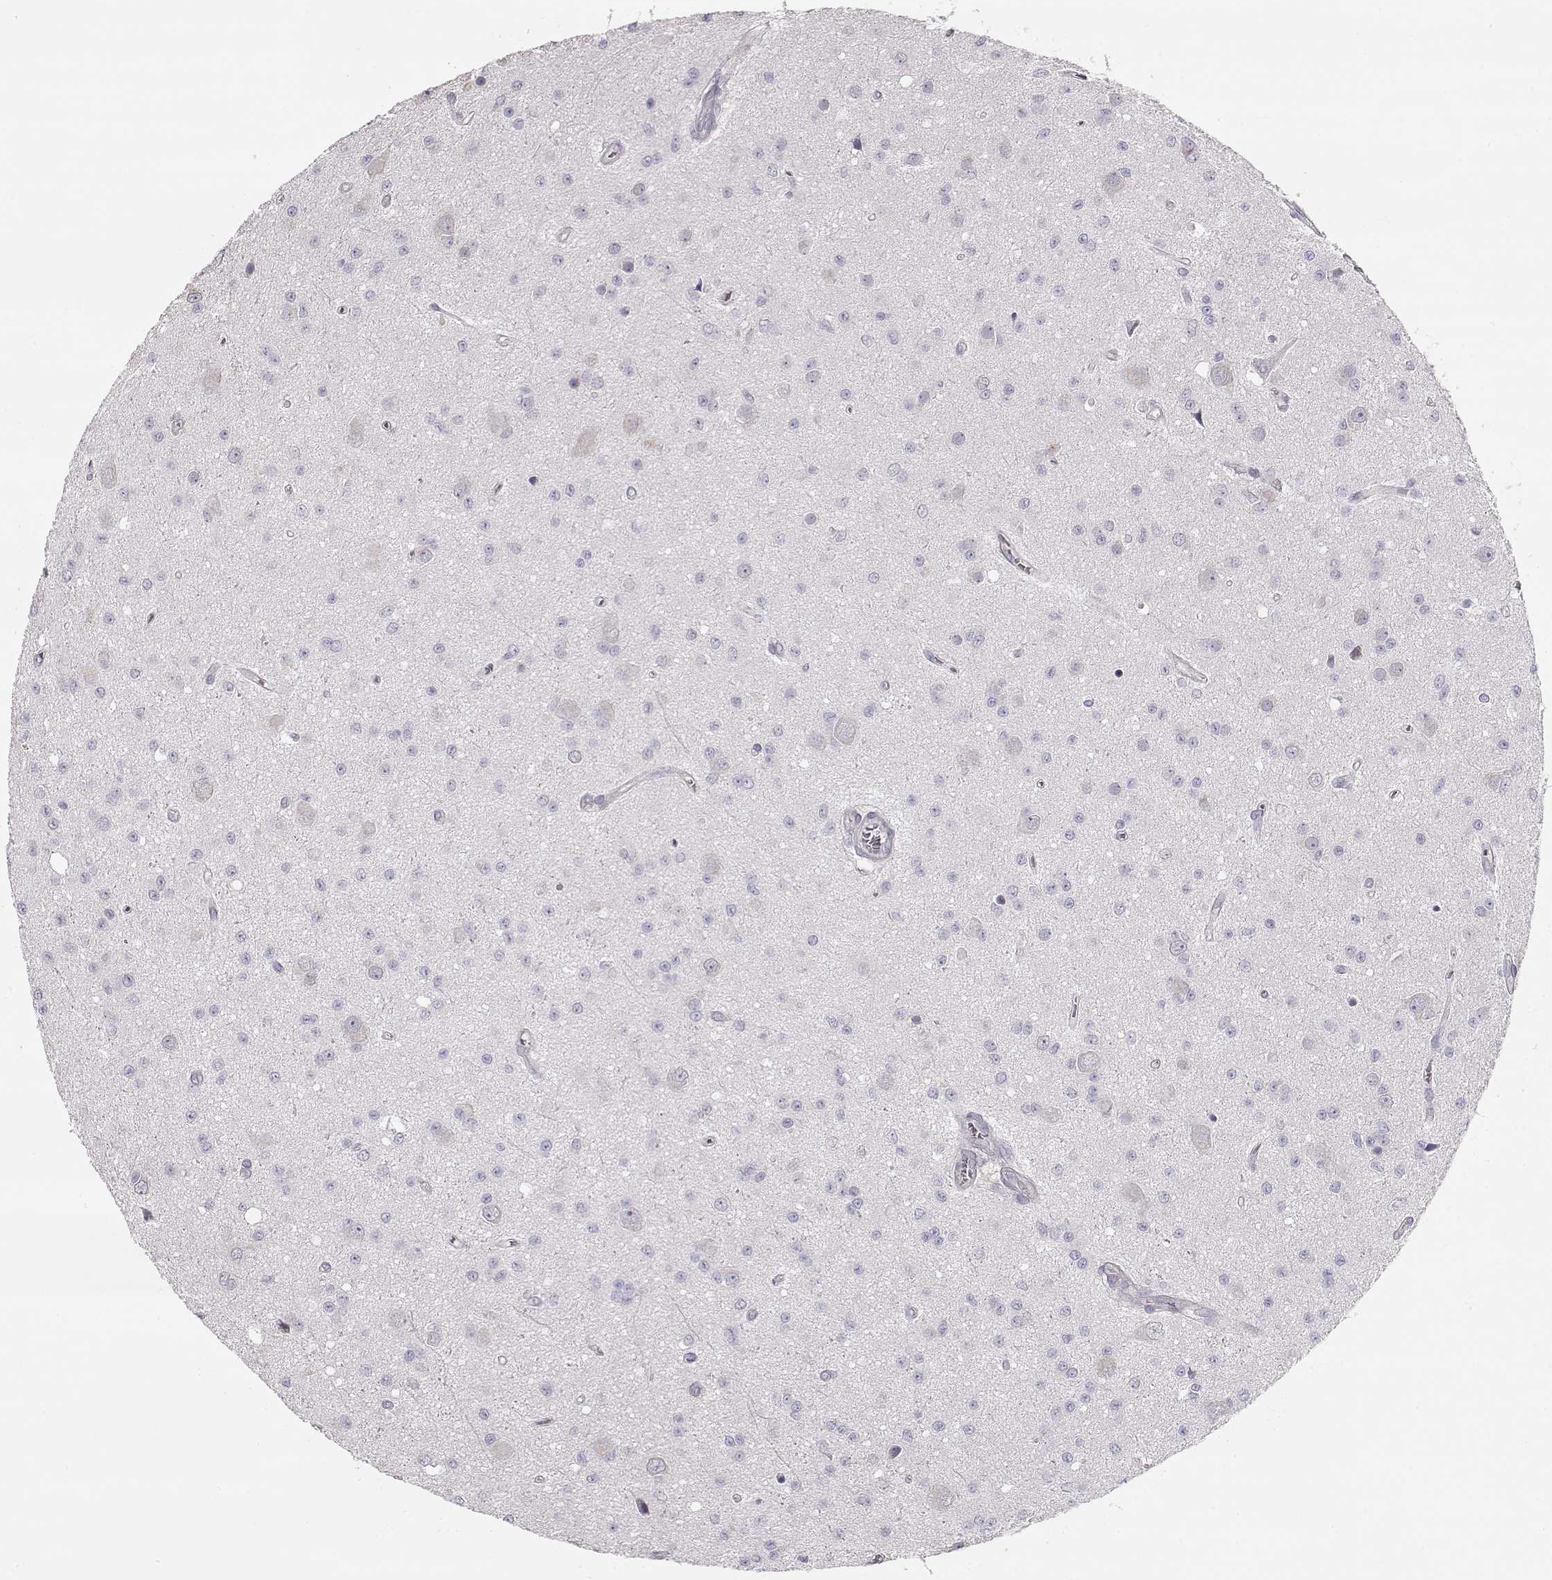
{"staining": {"intensity": "negative", "quantity": "none", "location": "none"}, "tissue": "glioma", "cell_type": "Tumor cells", "image_type": "cancer", "snomed": [{"axis": "morphology", "description": "Glioma, malignant, Low grade"}, {"axis": "topography", "description": "Brain"}], "caption": "Immunohistochemistry (IHC) of glioma demonstrates no positivity in tumor cells.", "gene": "GLIPR1L2", "patient": {"sex": "female", "age": 45}}